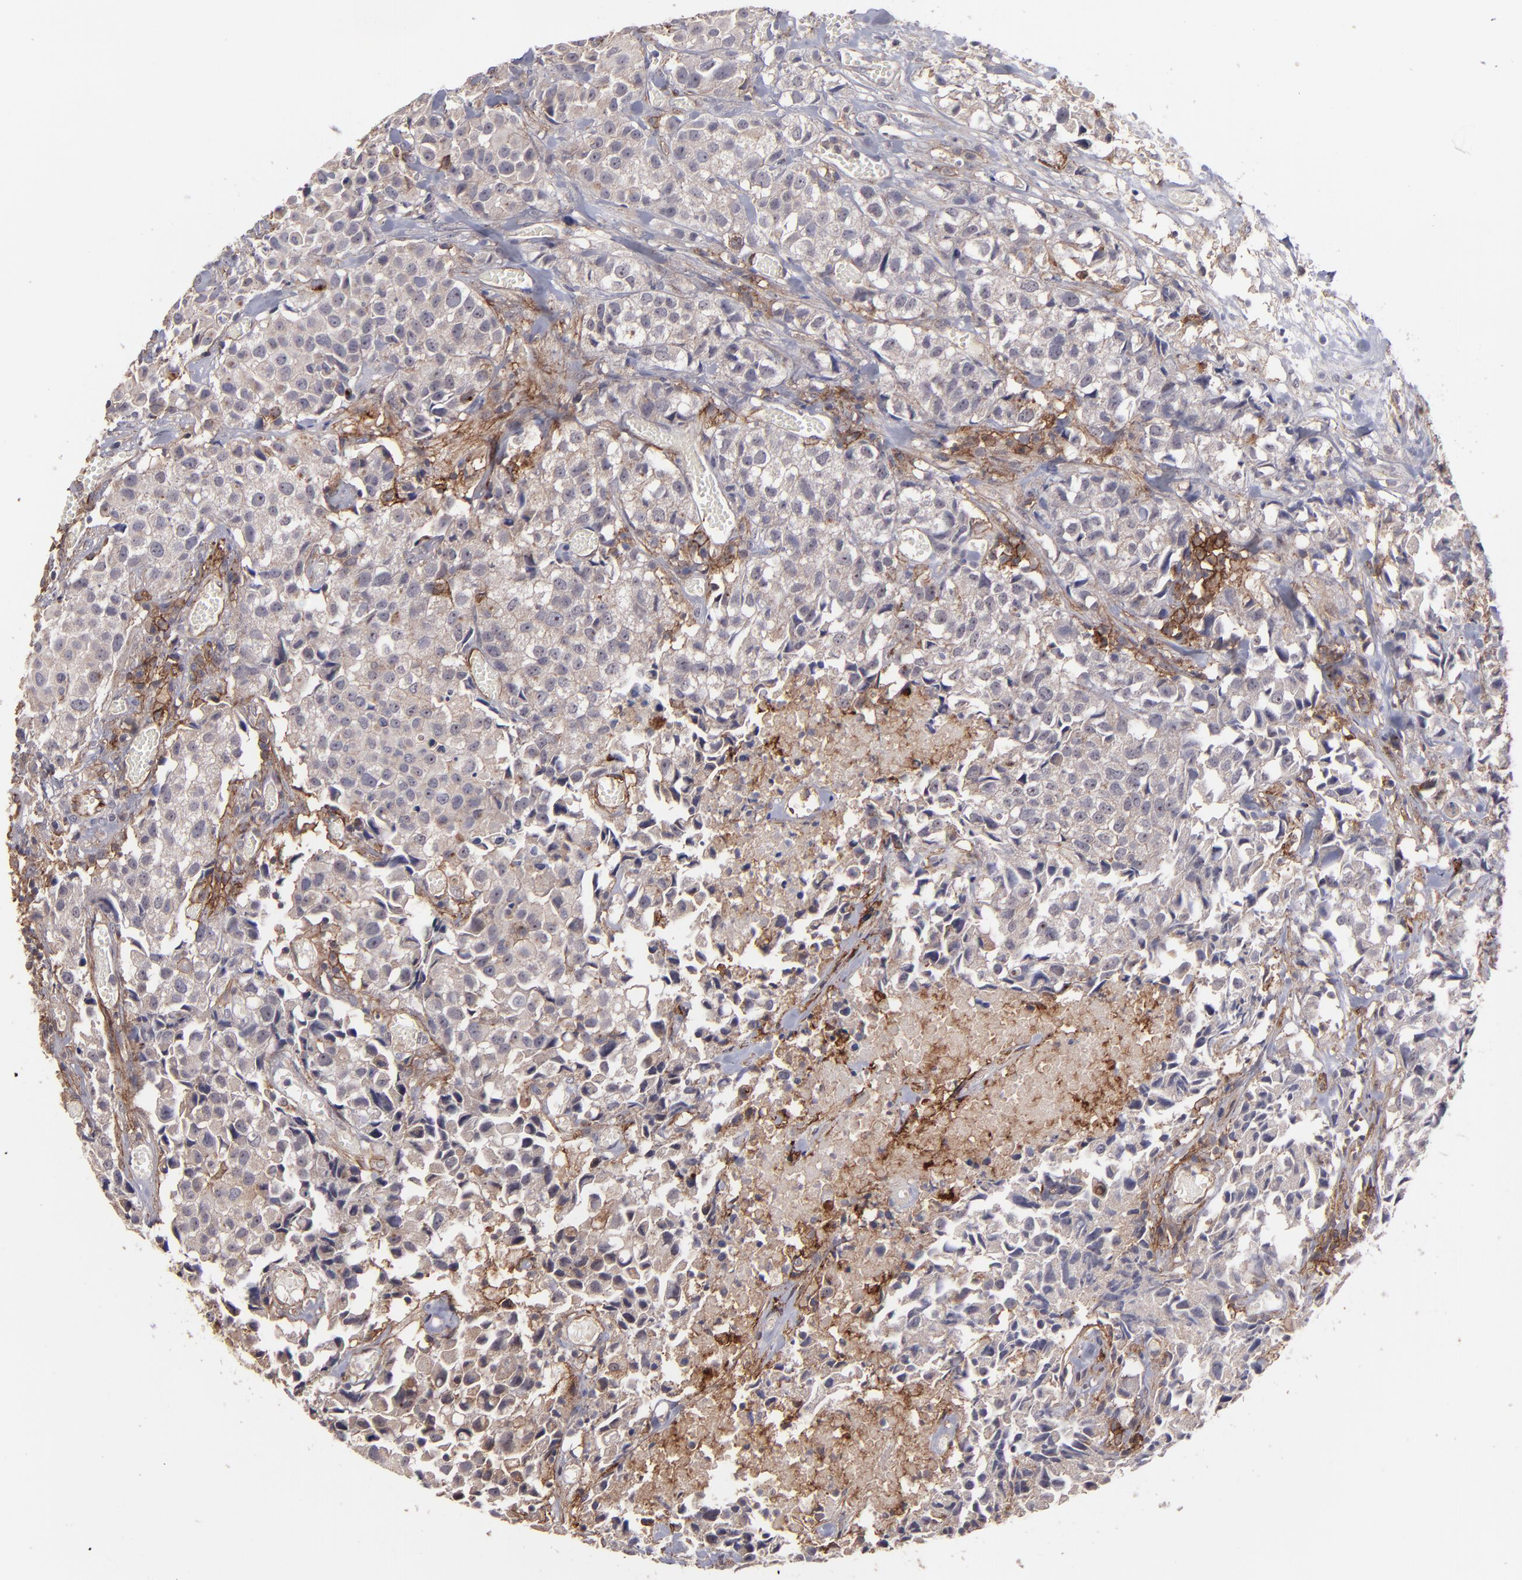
{"staining": {"intensity": "weak", "quantity": "25%-75%", "location": "cytoplasmic/membranous"}, "tissue": "urothelial cancer", "cell_type": "Tumor cells", "image_type": "cancer", "snomed": [{"axis": "morphology", "description": "Urothelial carcinoma, High grade"}, {"axis": "topography", "description": "Urinary bladder"}], "caption": "The micrograph exhibits a brown stain indicating the presence of a protein in the cytoplasmic/membranous of tumor cells in urothelial carcinoma (high-grade).", "gene": "ICAM1", "patient": {"sex": "female", "age": 75}}